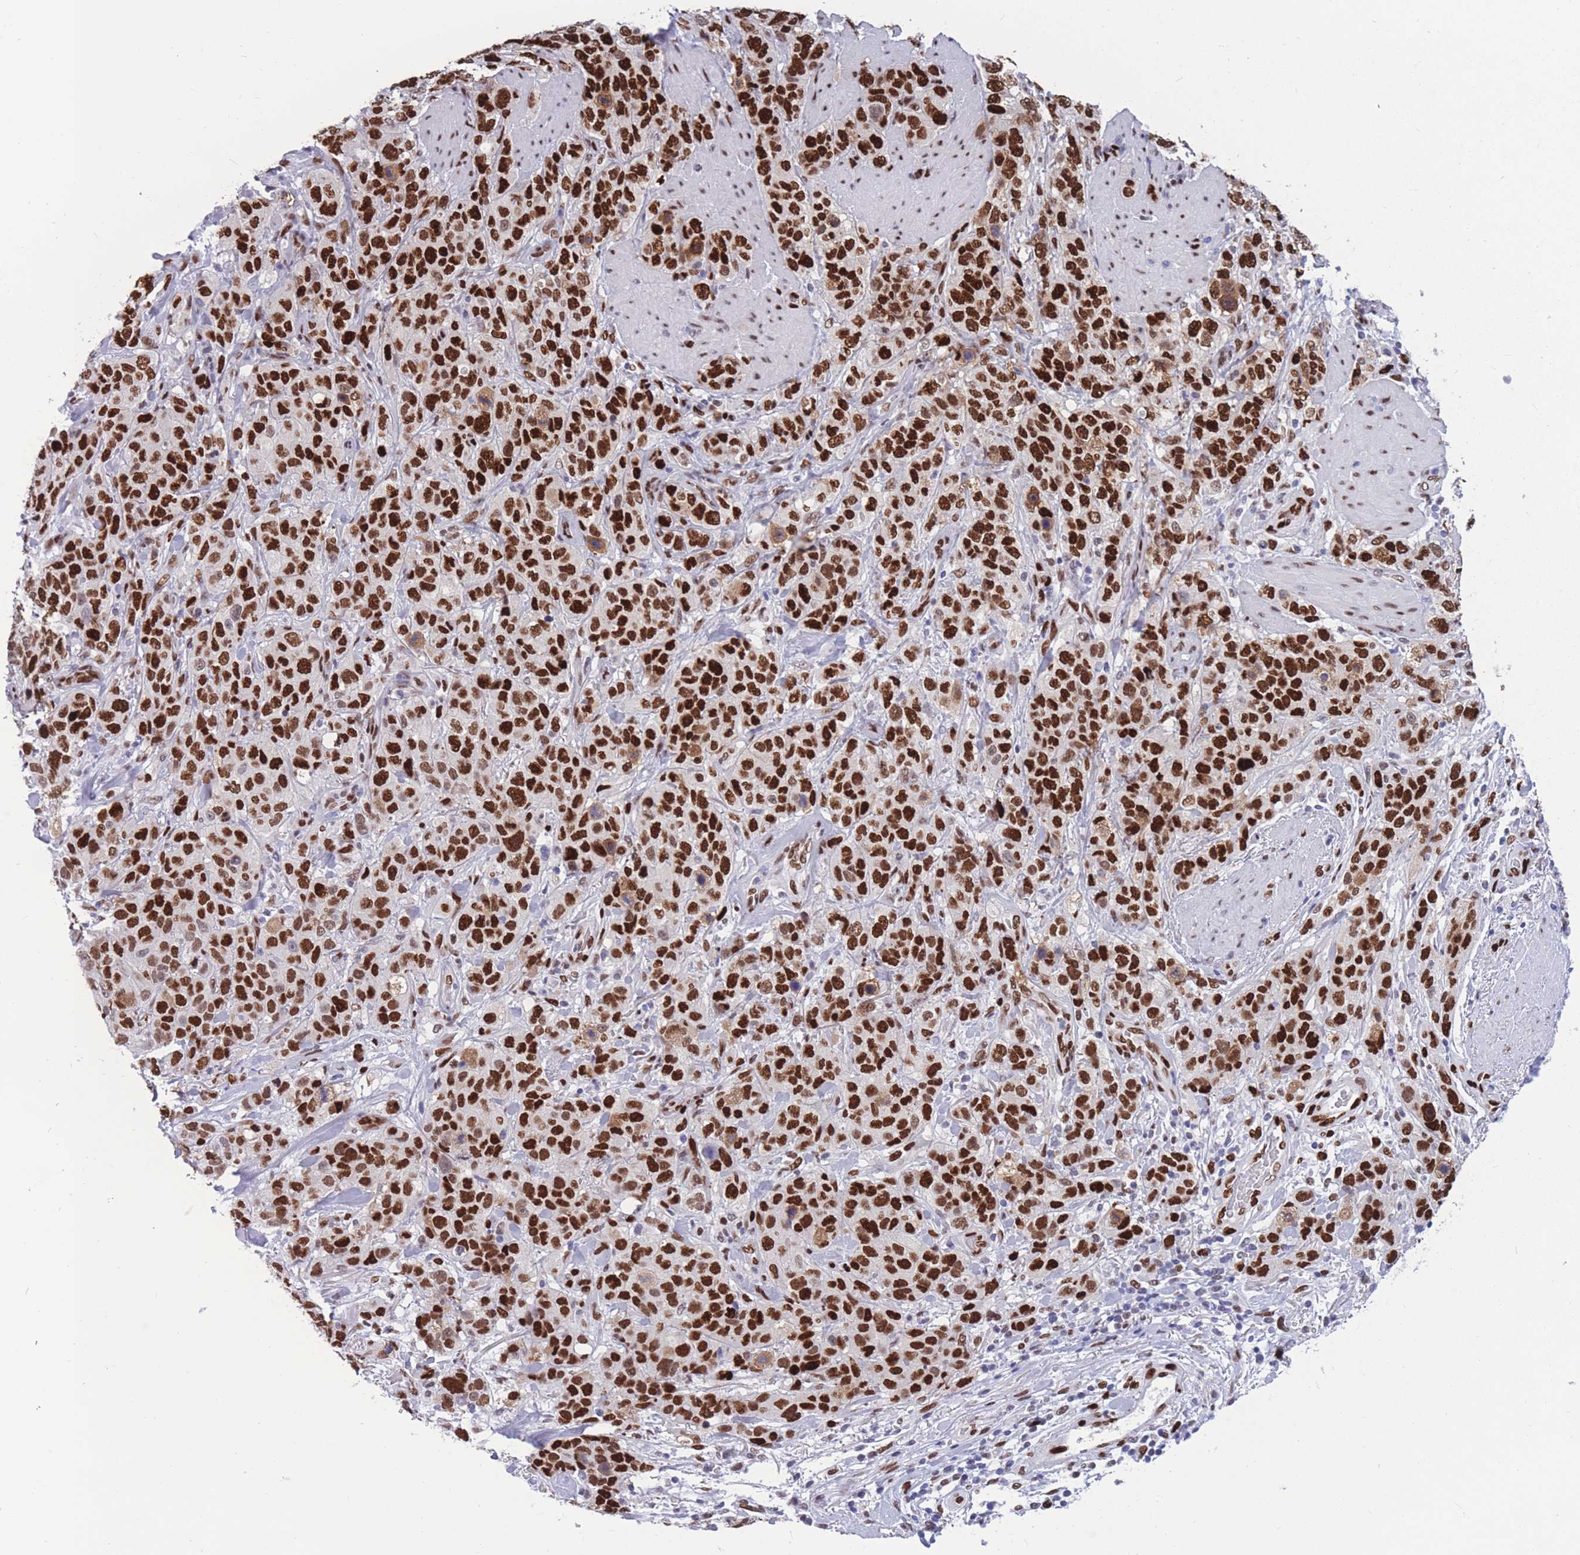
{"staining": {"intensity": "strong", "quantity": ">75%", "location": "nuclear"}, "tissue": "stomach cancer", "cell_type": "Tumor cells", "image_type": "cancer", "snomed": [{"axis": "morphology", "description": "Adenocarcinoma, NOS"}, {"axis": "topography", "description": "Stomach"}], "caption": "This photomicrograph demonstrates IHC staining of stomach cancer (adenocarcinoma), with high strong nuclear expression in about >75% of tumor cells.", "gene": "NASP", "patient": {"sex": "male", "age": 48}}